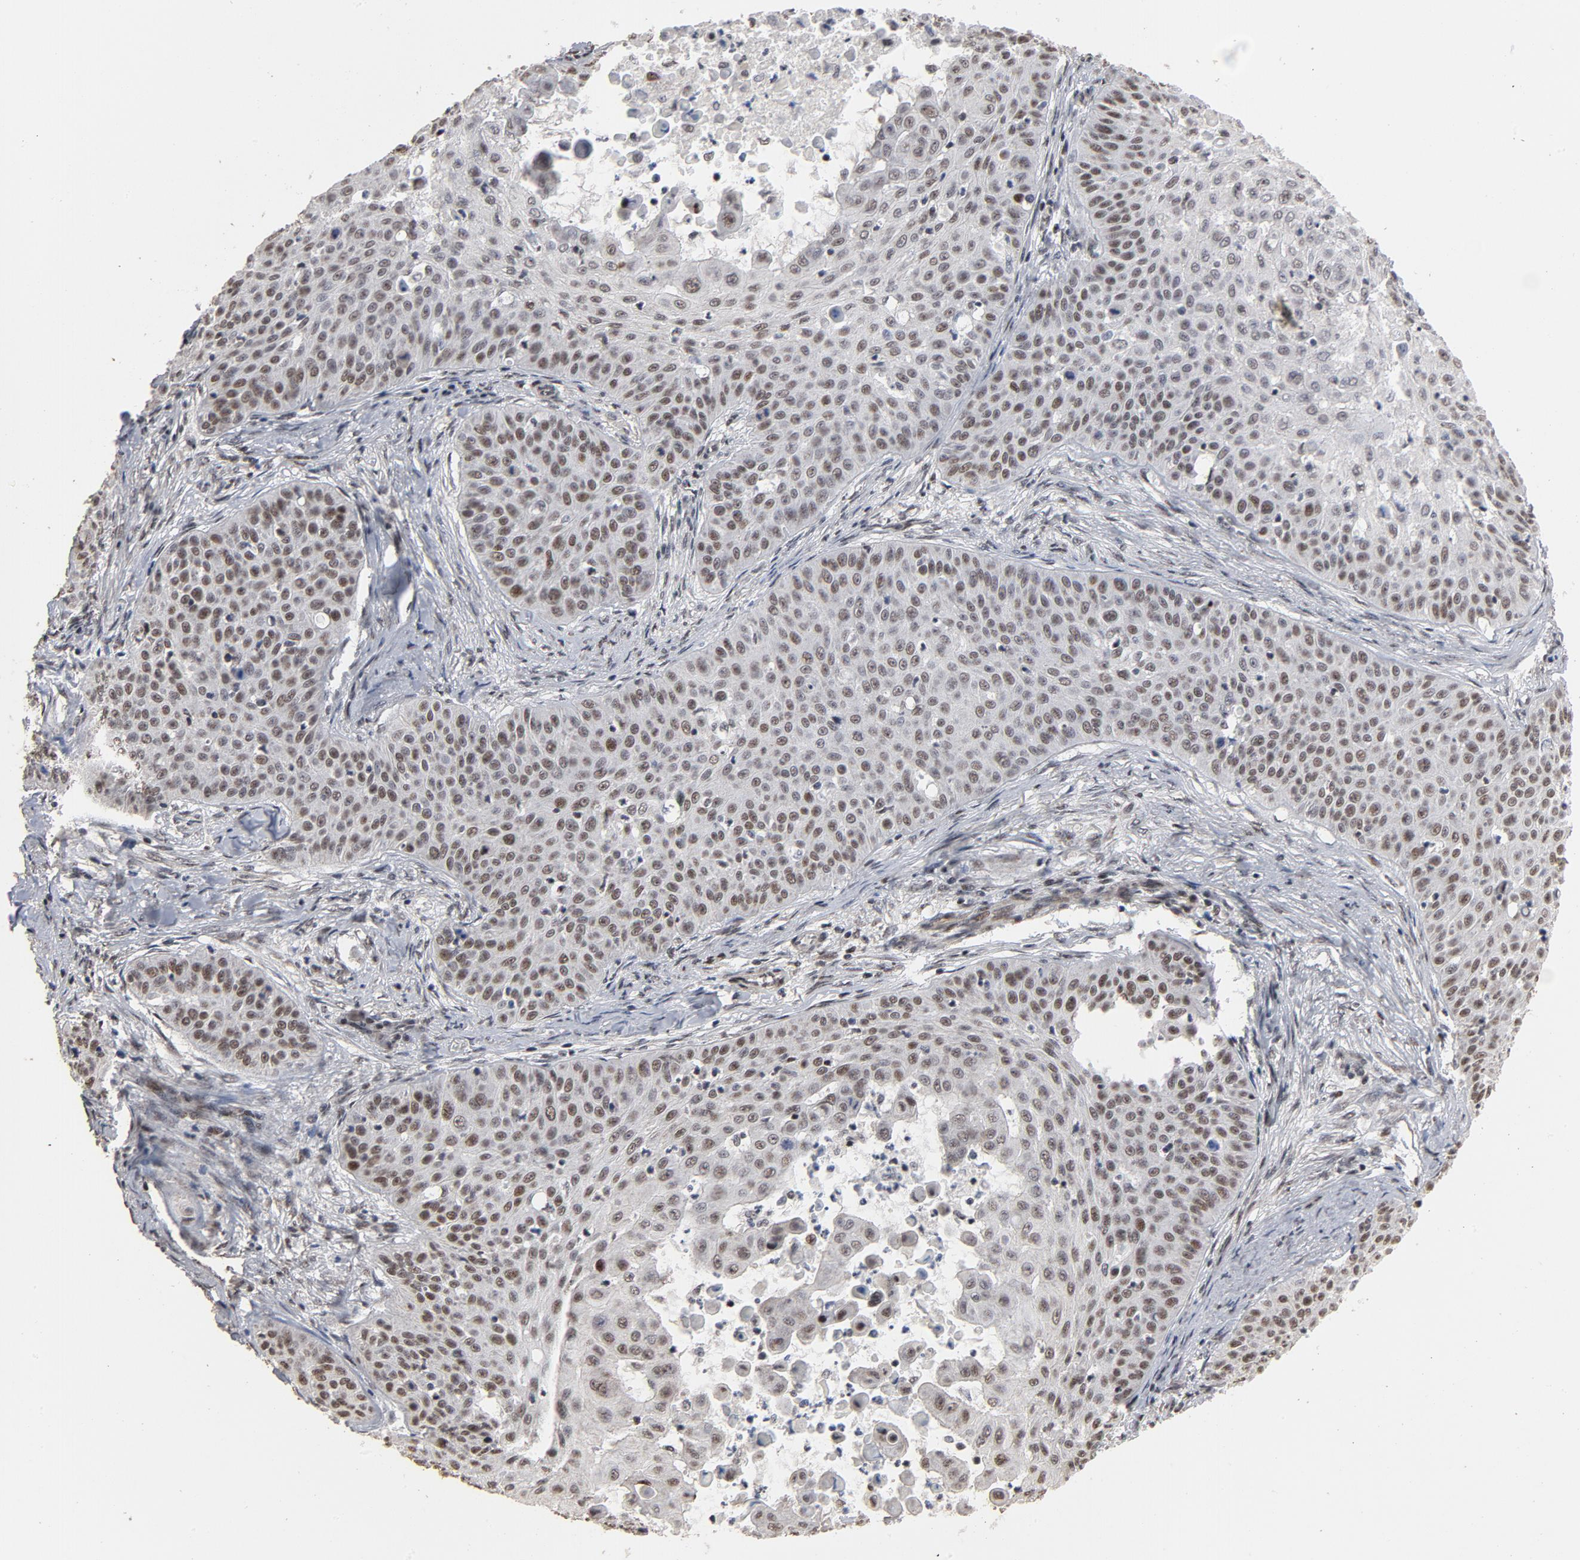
{"staining": {"intensity": "moderate", "quantity": ">75%", "location": "nuclear"}, "tissue": "skin cancer", "cell_type": "Tumor cells", "image_type": "cancer", "snomed": [{"axis": "morphology", "description": "Squamous cell carcinoma, NOS"}, {"axis": "topography", "description": "Skin"}], "caption": "Skin cancer (squamous cell carcinoma) stained with DAB immunohistochemistry reveals medium levels of moderate nuclear staining in approximately >75% of tumor cells.", "gene": "TP53RK", "patient": {"sex": "male", "age": 82}}